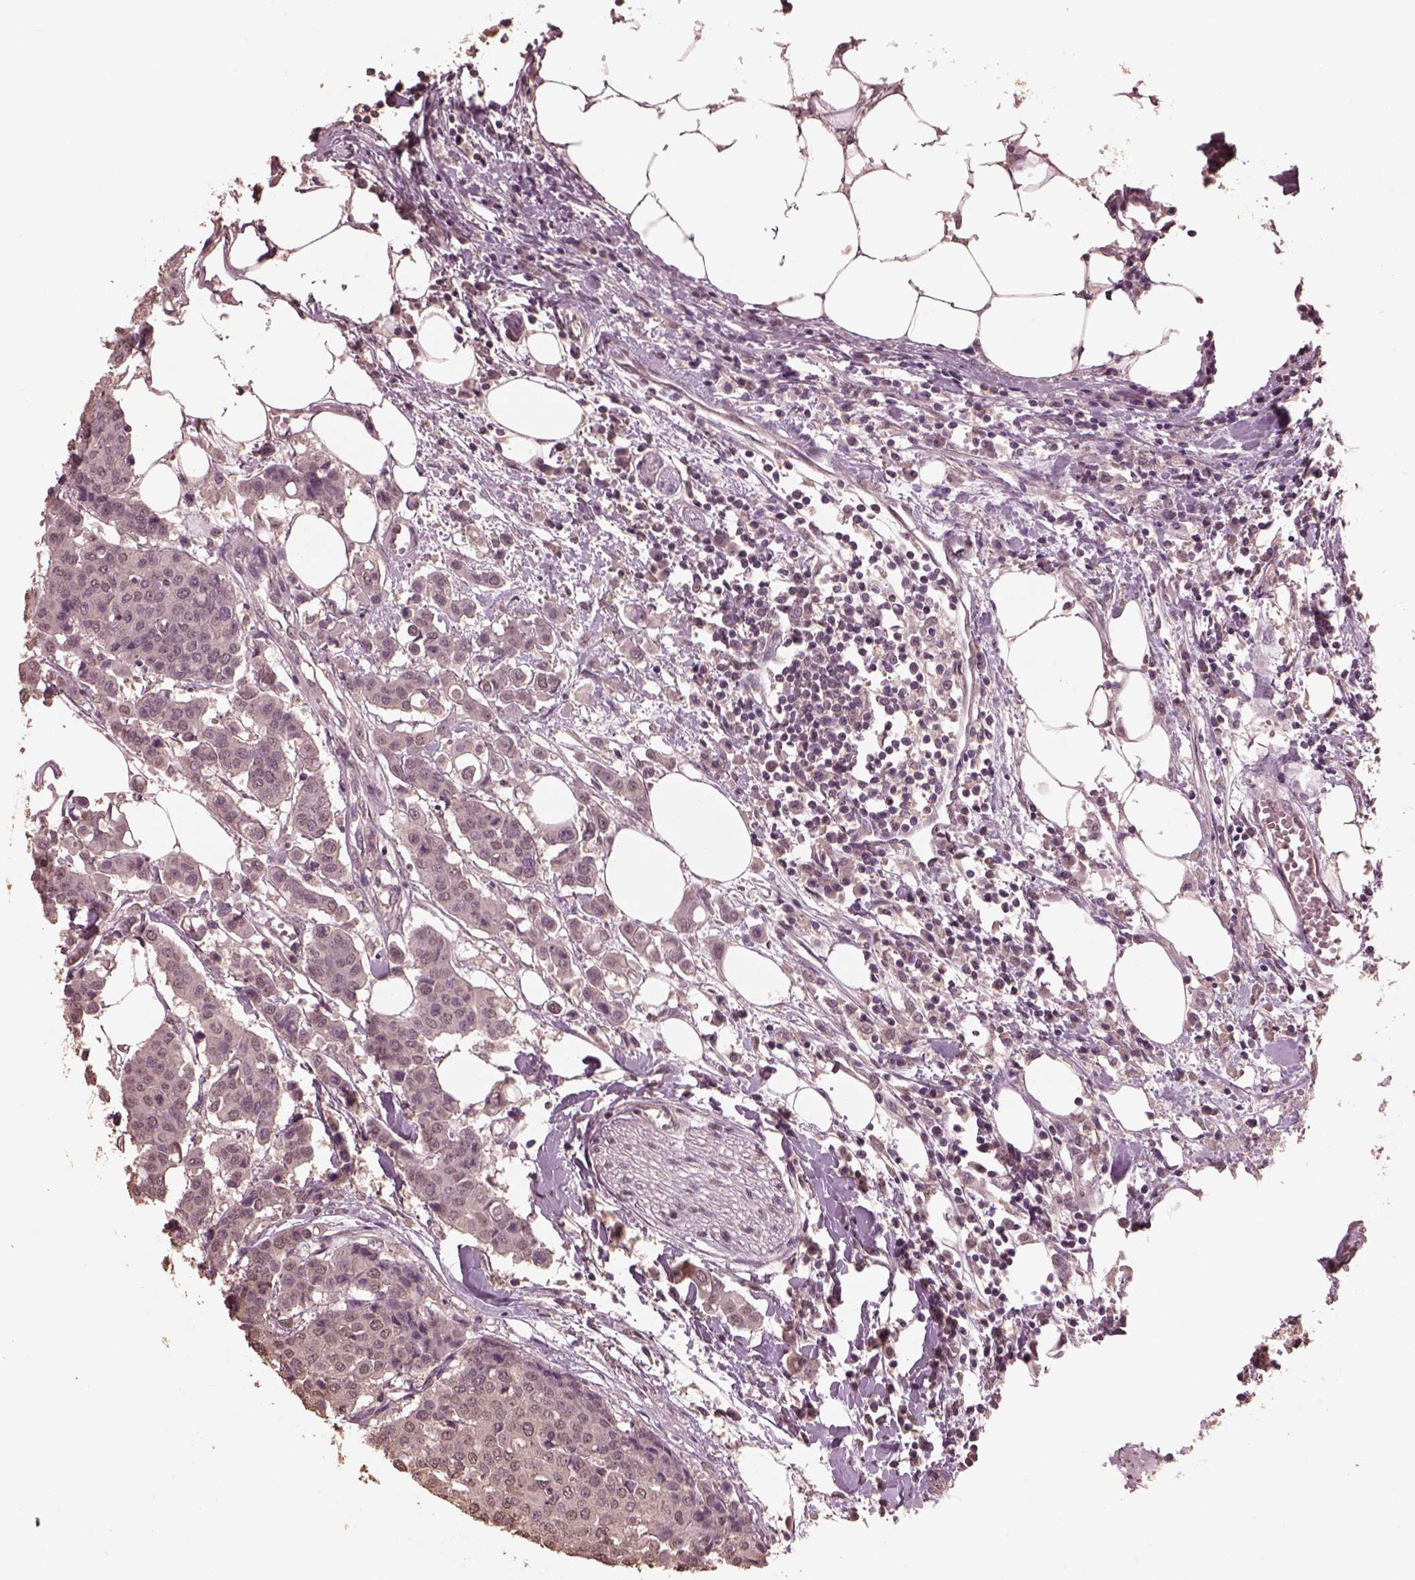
{"staining": {"intensity": "negative", "quantity": "none", "location": "none"}, "tissue": "carcinoid", "cell_type": "Tumor cells", "image_type": "cancer", "snomed": [{"axis": "morphology", "description": "Carcinoid, malignant, NOS"}, {"axis": "topography", "description": "Colon"}], "caption": "Immunohistochemistry (IHC) histopathology image of malignant carcinoid stained for a protein (brown), which reveals no positivity in tumor cells. (DAB (3,3'-diaminobenzidine) IHC visualized using brightfield microscopy, high magnification).", "gene": "CPT1C", "patient": {"sex": "male", "age": 81}}